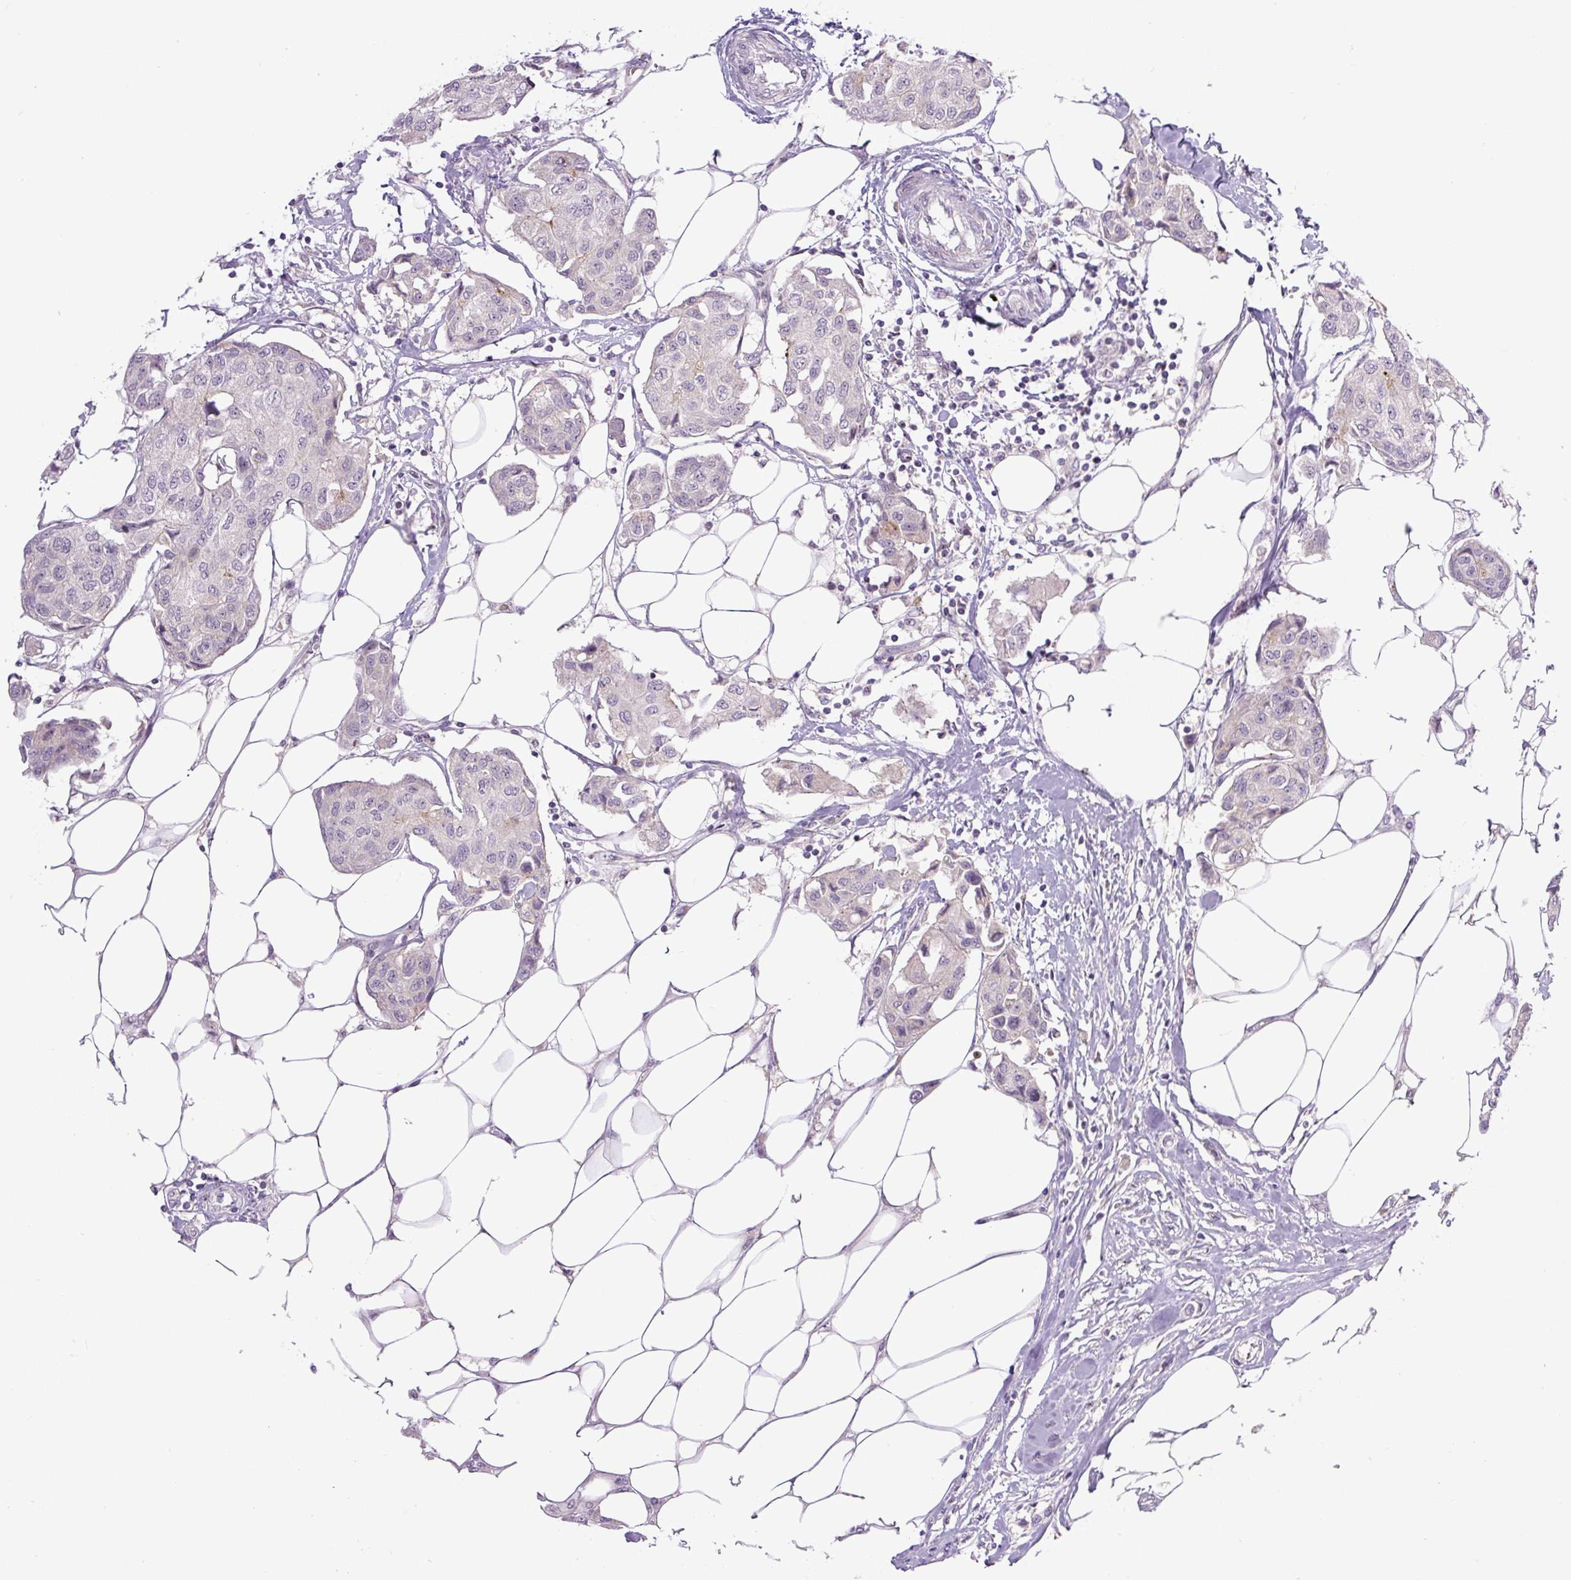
{"staining": {"intensity": "negative", "quantity": "none", "location": "none"}, "tissue": "breast cancer", "cell_type": "Tumor cells", "image_type": "cancer", "snomed": [{"axis": "morphology", "description": "Duct carcinoma"}, {"axis": "topography", "description": "Breast"}, {"axis": "topography", "description": "Lymph node"}], "caption": "IHC of intraductal carcinoma (breast) reveals no expression in tumor cells.", "gene": "PCM1", "patient": {"sex": "female", "age": 80}}